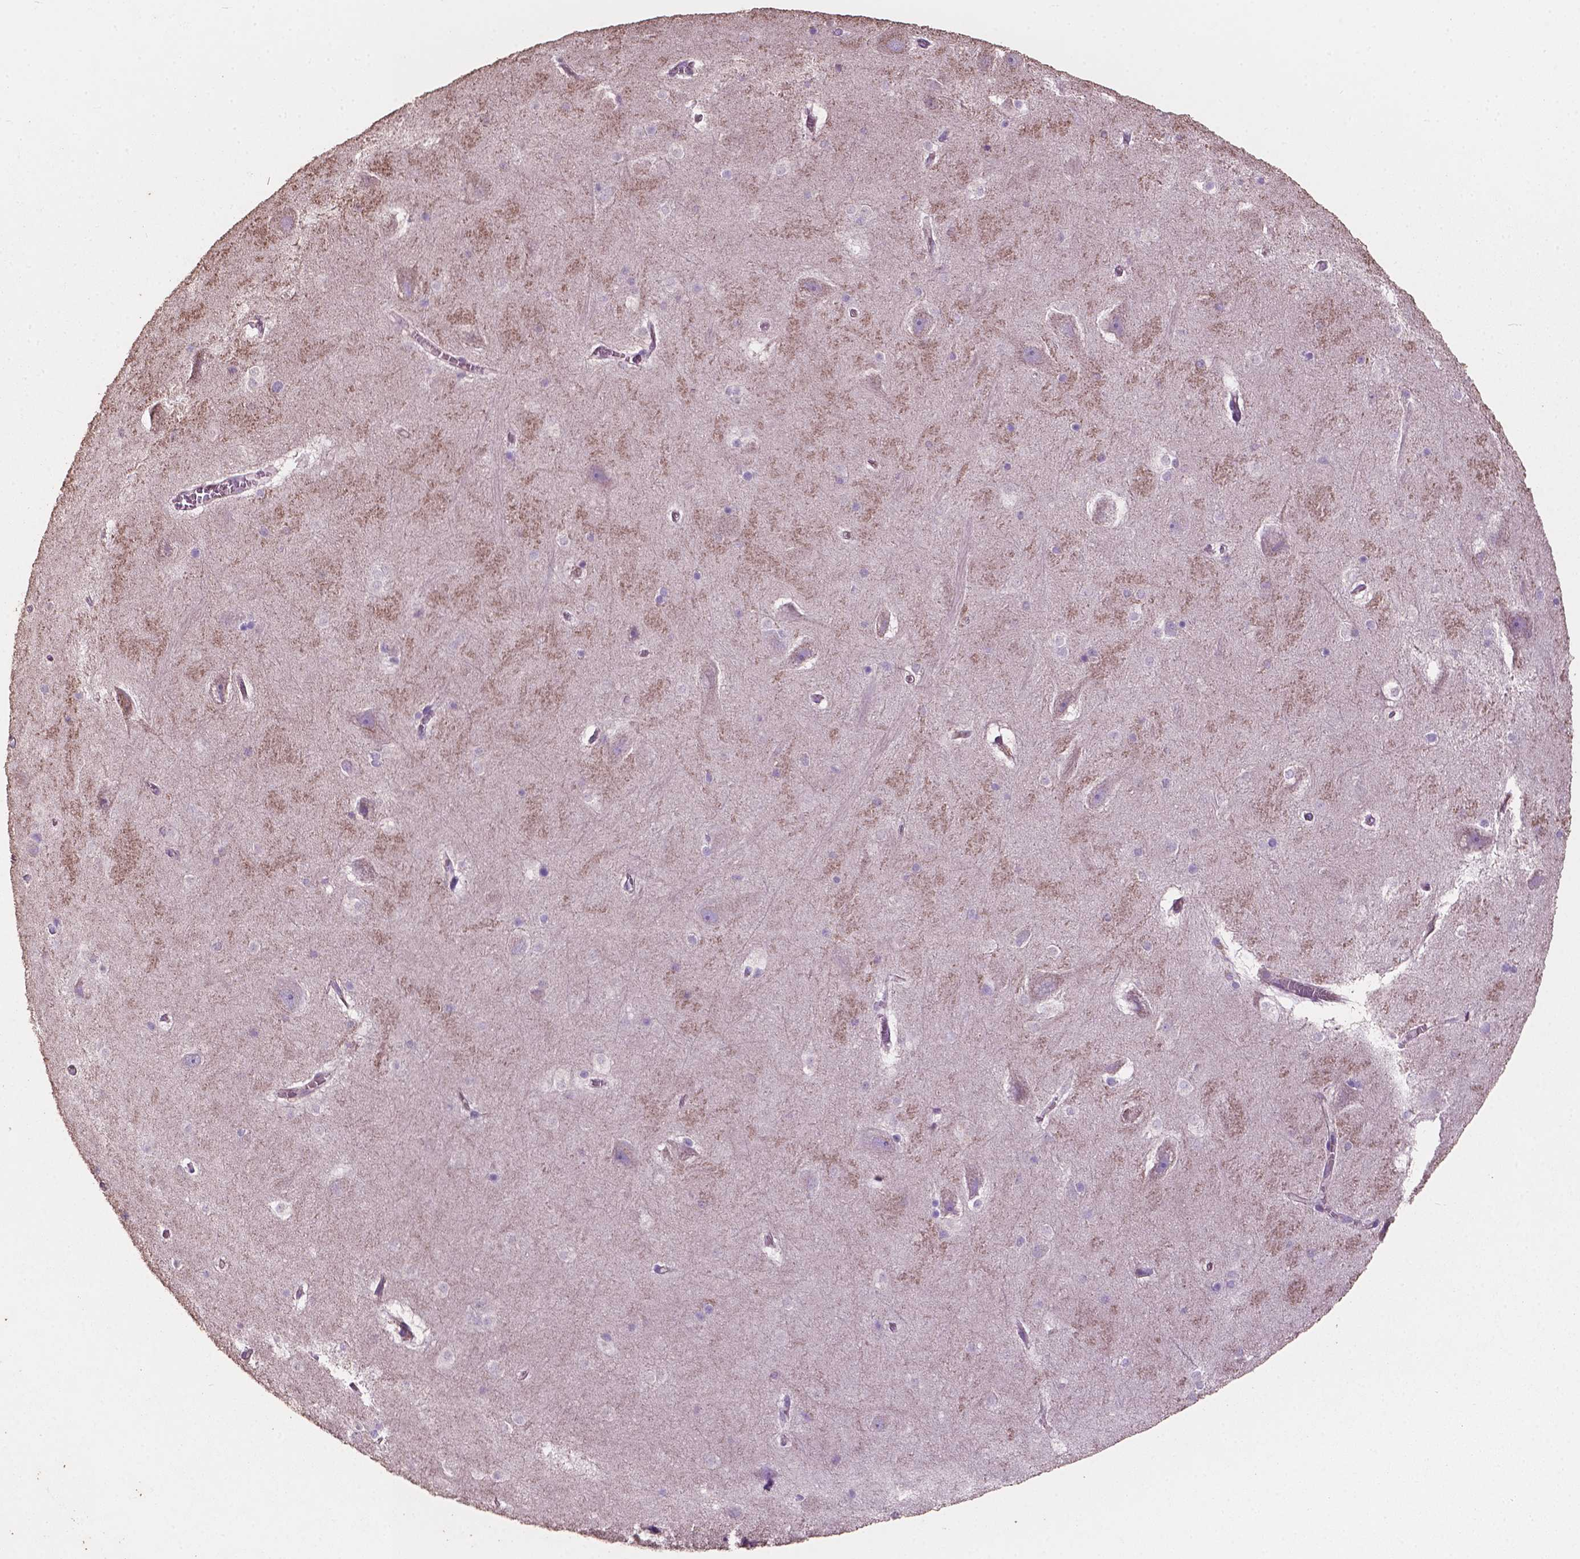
{"staining": {"intensity": "negative", "quantity": "none", "location": "none"}, "tissue": "hippocampus", "cell_type": "Glial cells", "image_type": "normal", "snomed": [{"axis": "morphology", "description": "Normal tissue, NOS"}, {"axis": "topography", "description": "Hippocampus"}], "caption": "The immunohistochemistry image has no significant positivity in glial cells of hippocampus.", "gene": "COMMD4", "patient": {"sex": "male", "age": 45}}